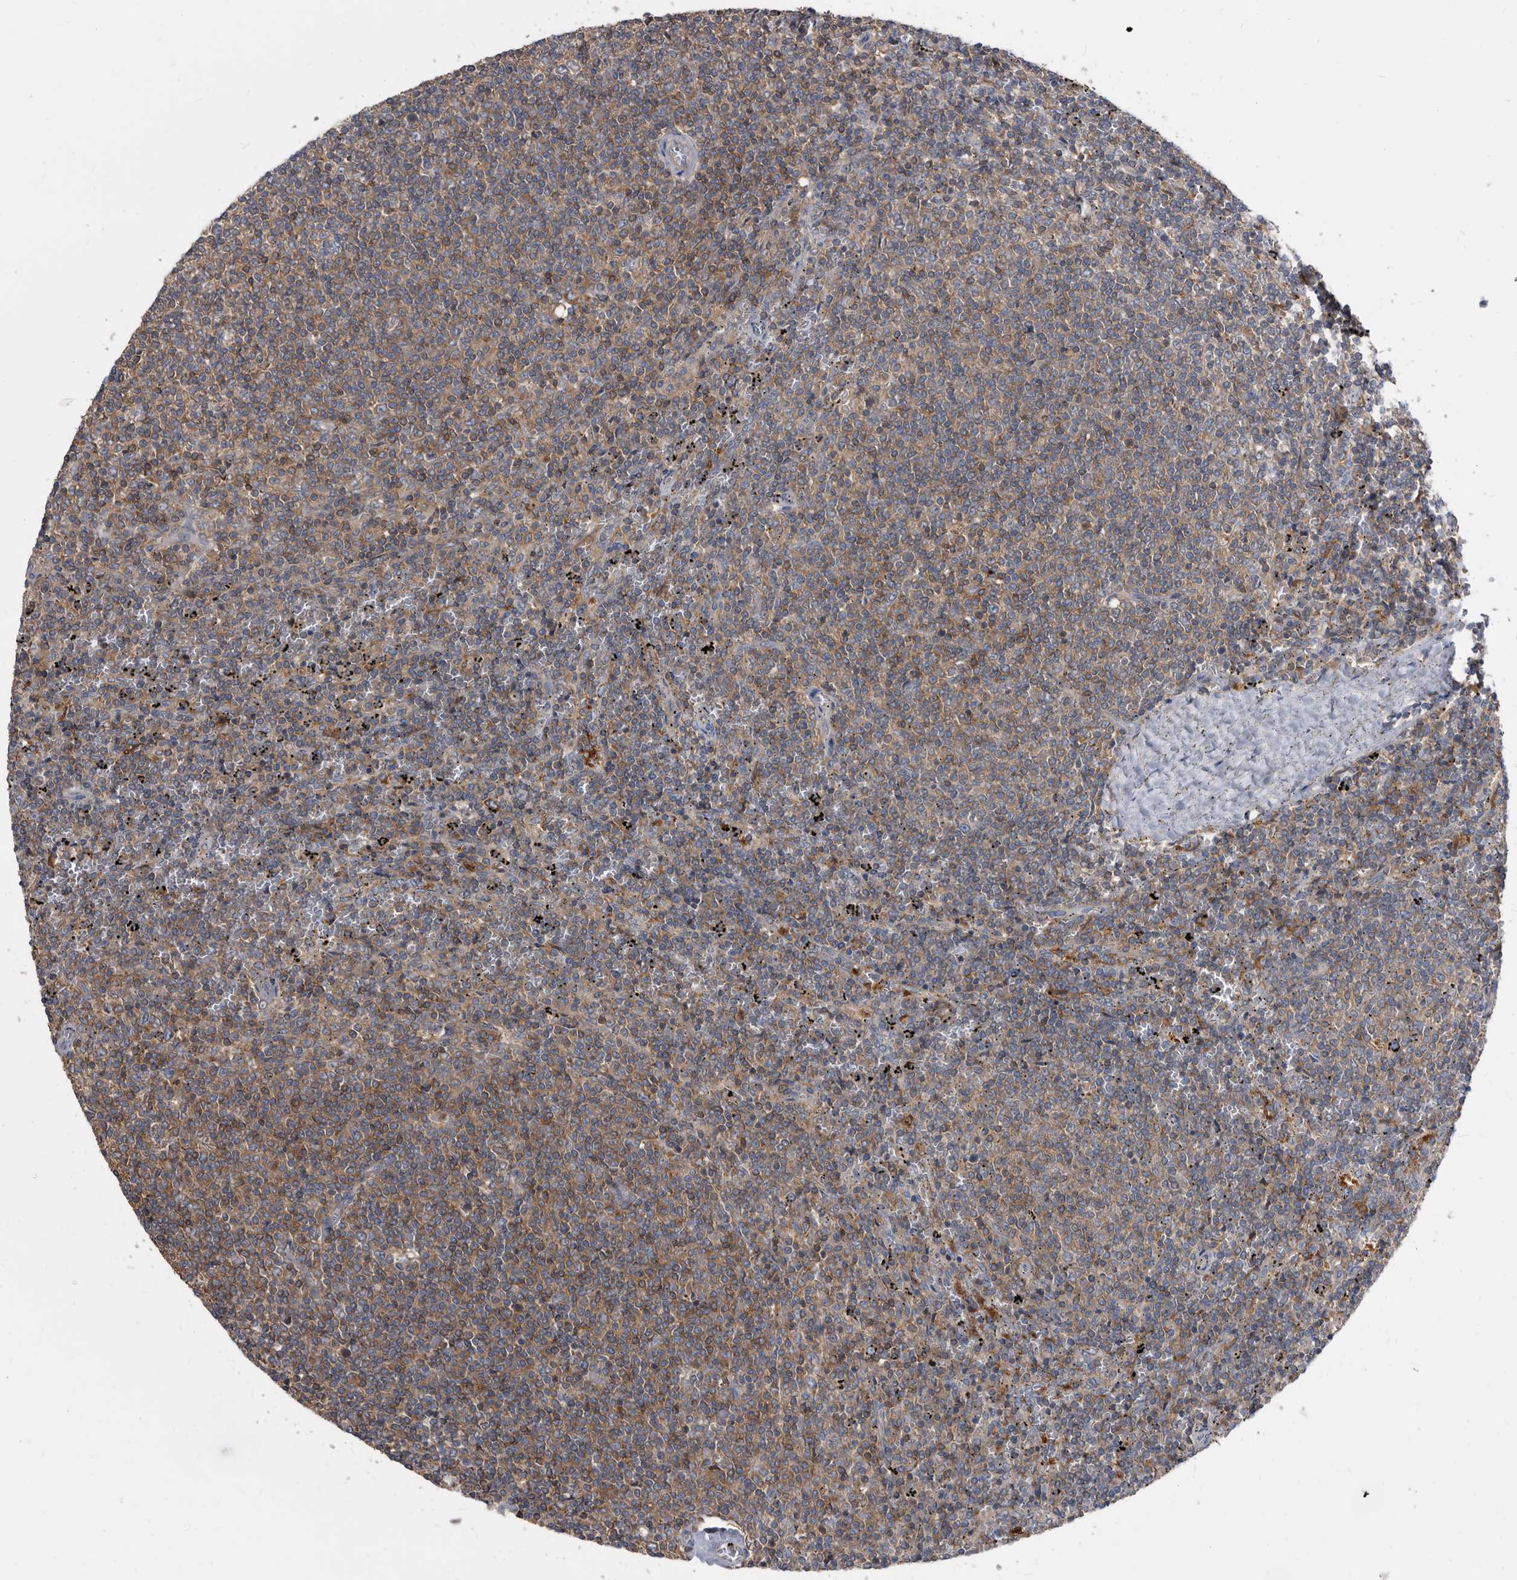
{"staining": {"intensity": "weak", "quantity": "25%-75%", "location": "cytoplasmic/membranous"}, "tissue": "lymphoma", "cell_type": "Tumor cells", "image_type": "cancer", "snomed": [{"axis": "morphology", "description": "Malignant lymphoma, non-Hodgkin's type, Low grade"}, {"axis": "topography", "description": "Spleen"}], "caption": "Immunohistochemical staining of low-grade malignant lymphoma, non-Hodgkin's type displays weak cytoplasmic/membranous protein positivity in approximately 25%-75% of tumor cells. (DAB (3,3'-diaminobenzidine) IHC with brightfield microscopy, high magnification).", "gene": "APEH", "patient": {"sex": "female", "age": 50}}